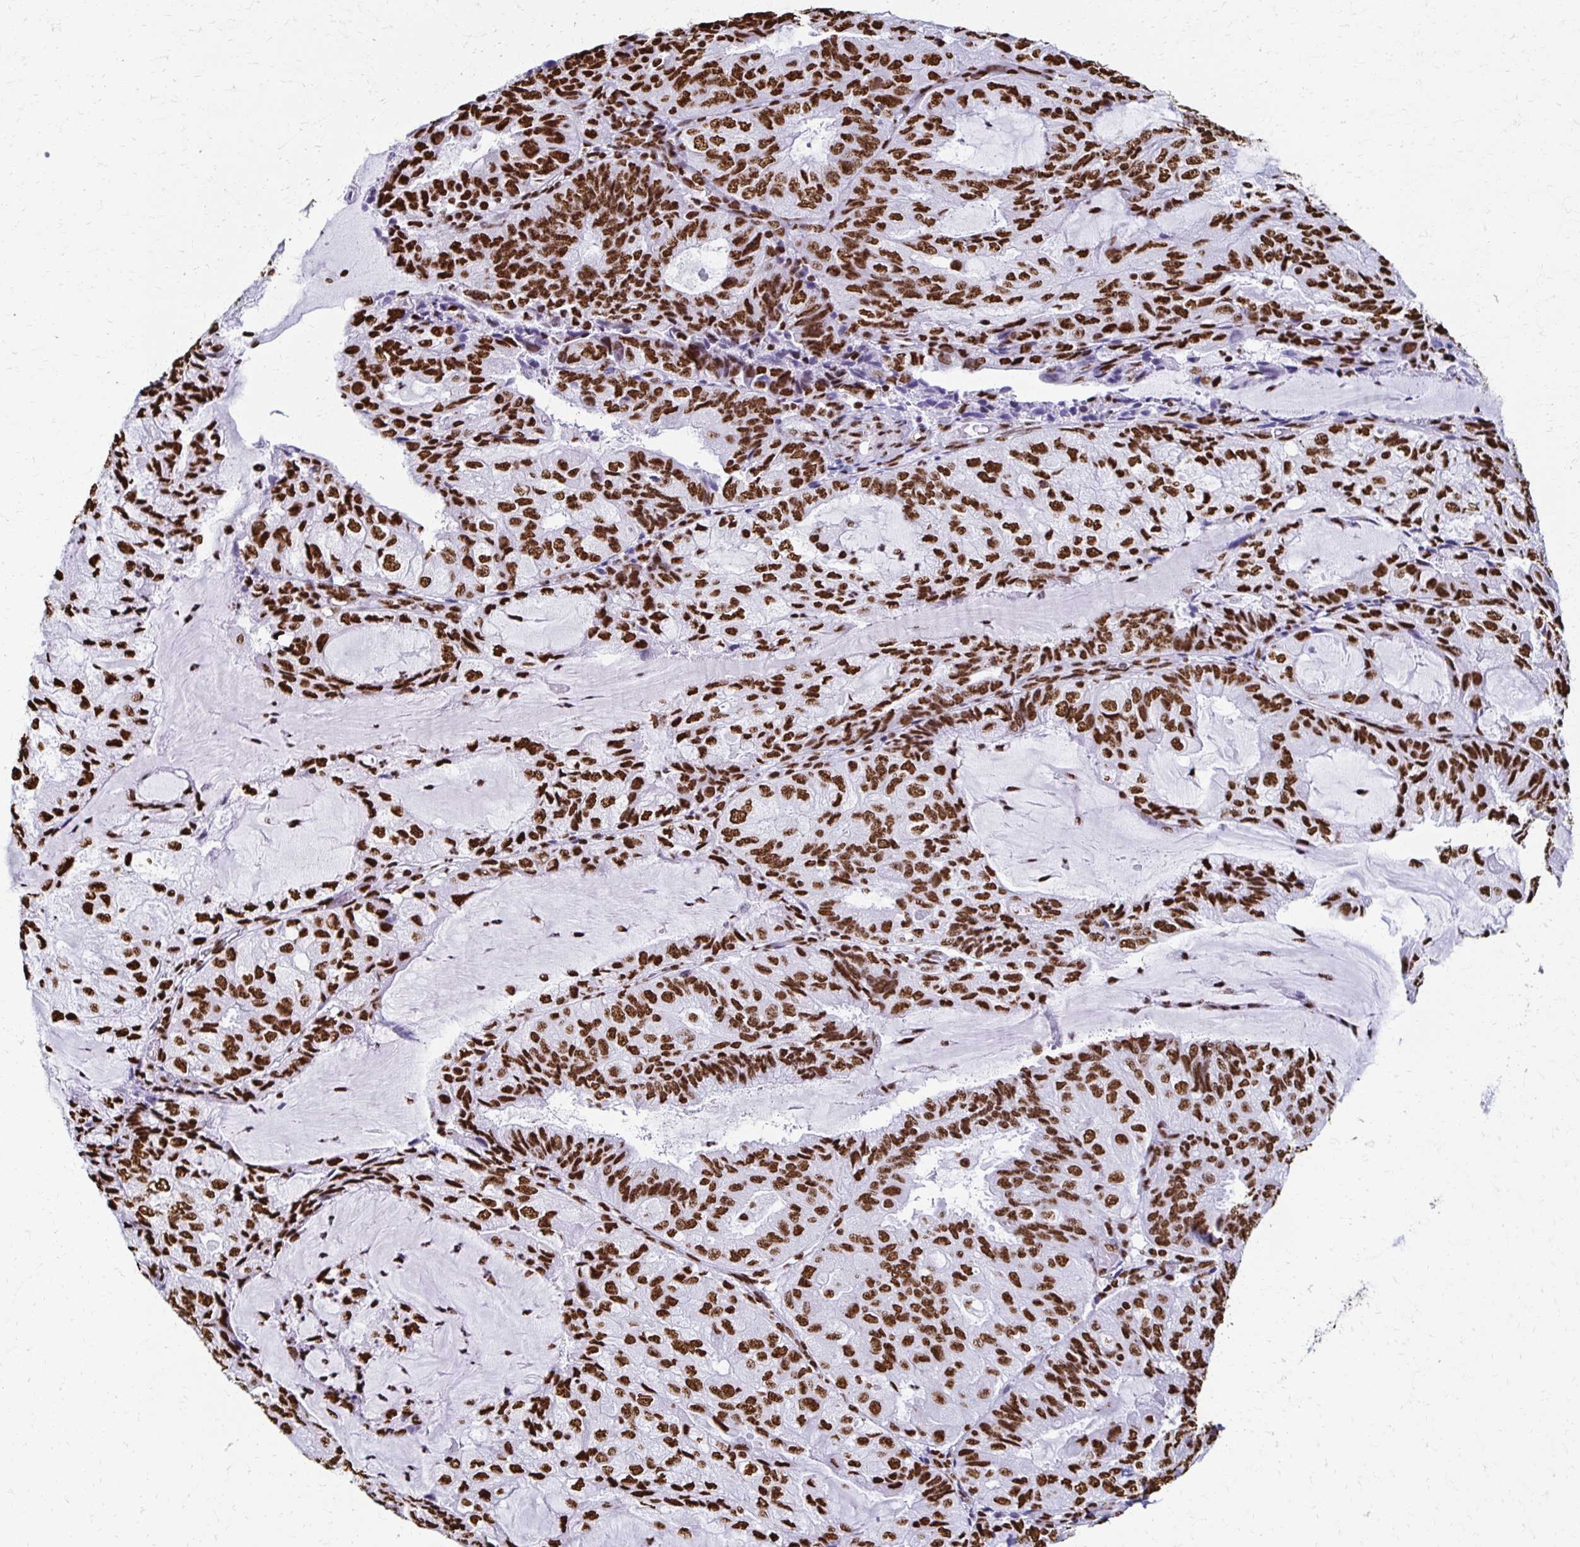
{"staining": {"intensity": "strong", "quantity": ">75%", "location": "nuclear"}, "tissue": "endometrial cancer", "cell_type": "Tumor cells", "image_type": "cancer", "snomed": [{"axis": "morphology", "description": "Adenocarcinoma, NOS"}, {"axis": "topography", "description": "Endometrium"}], "caption": "The photomicrograph exhibits staining of endometrial adenocarcinoma, revealing strong nuclear protein expression (brown color) within tumor cells.", "gene": "NONO", "patient": {"sex": "female", "age": 81}}